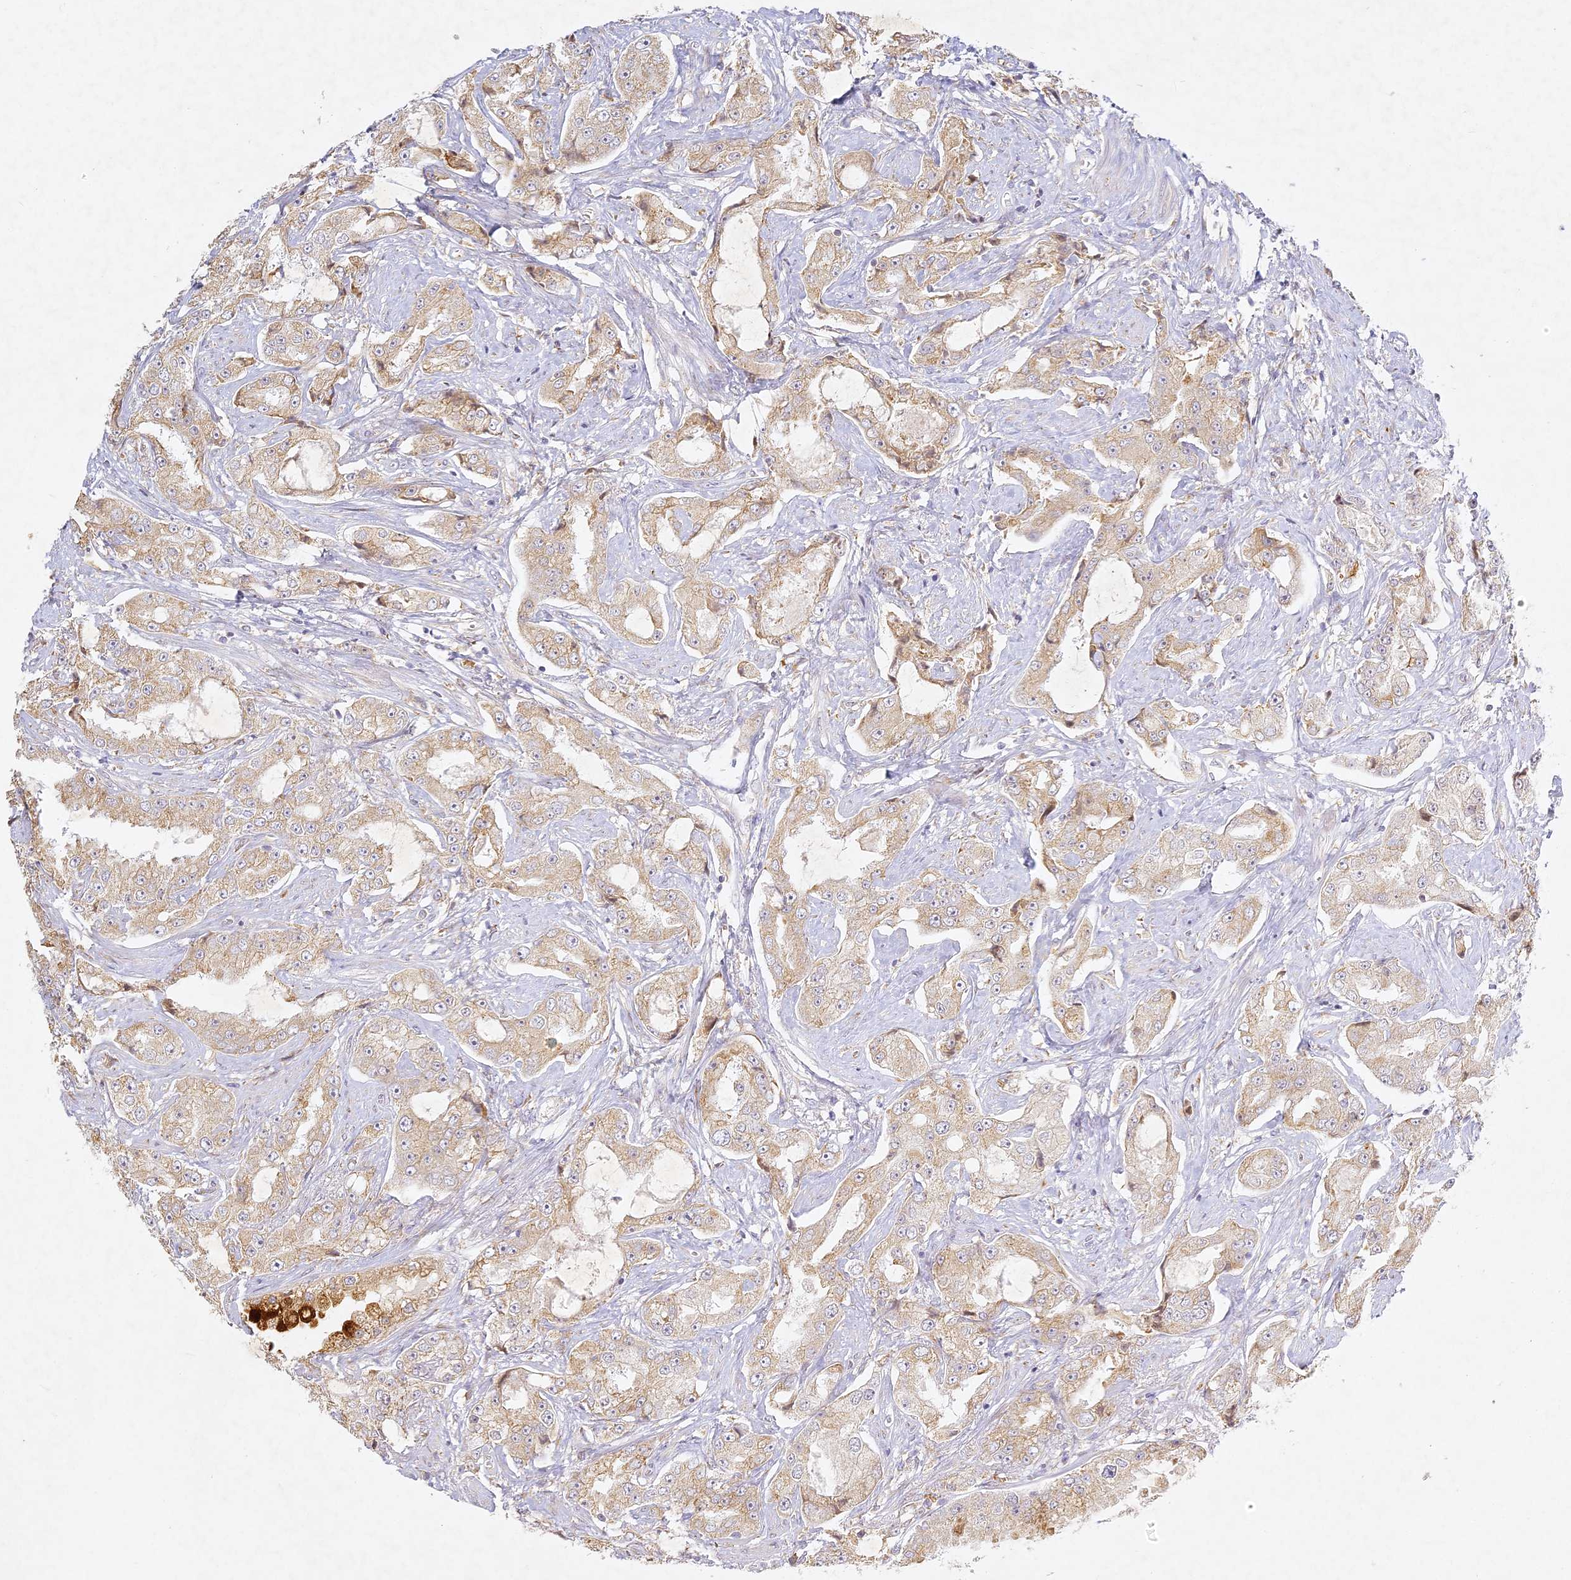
{"staining": {"intensity": "weak", "quantity": ">75%", "location": "cytoplasmic/membranous"}, "tissue": "prostate cancer", "cell_type": "Tumor cells", "image_type": "cancer", "snomed": [{"axis": "morphology", "description": "Adenocarcinoma, High grade"}, {"axis": "topography", "description": "Prostate"}], "caption": "Human prostate cancer (adenocarcinoma (high-grade)) stained with a protein marker demonstrates weak staining in tumor cells.", "gene": "SLC30A5", "patient": {"sex": "male", "age": 73}}